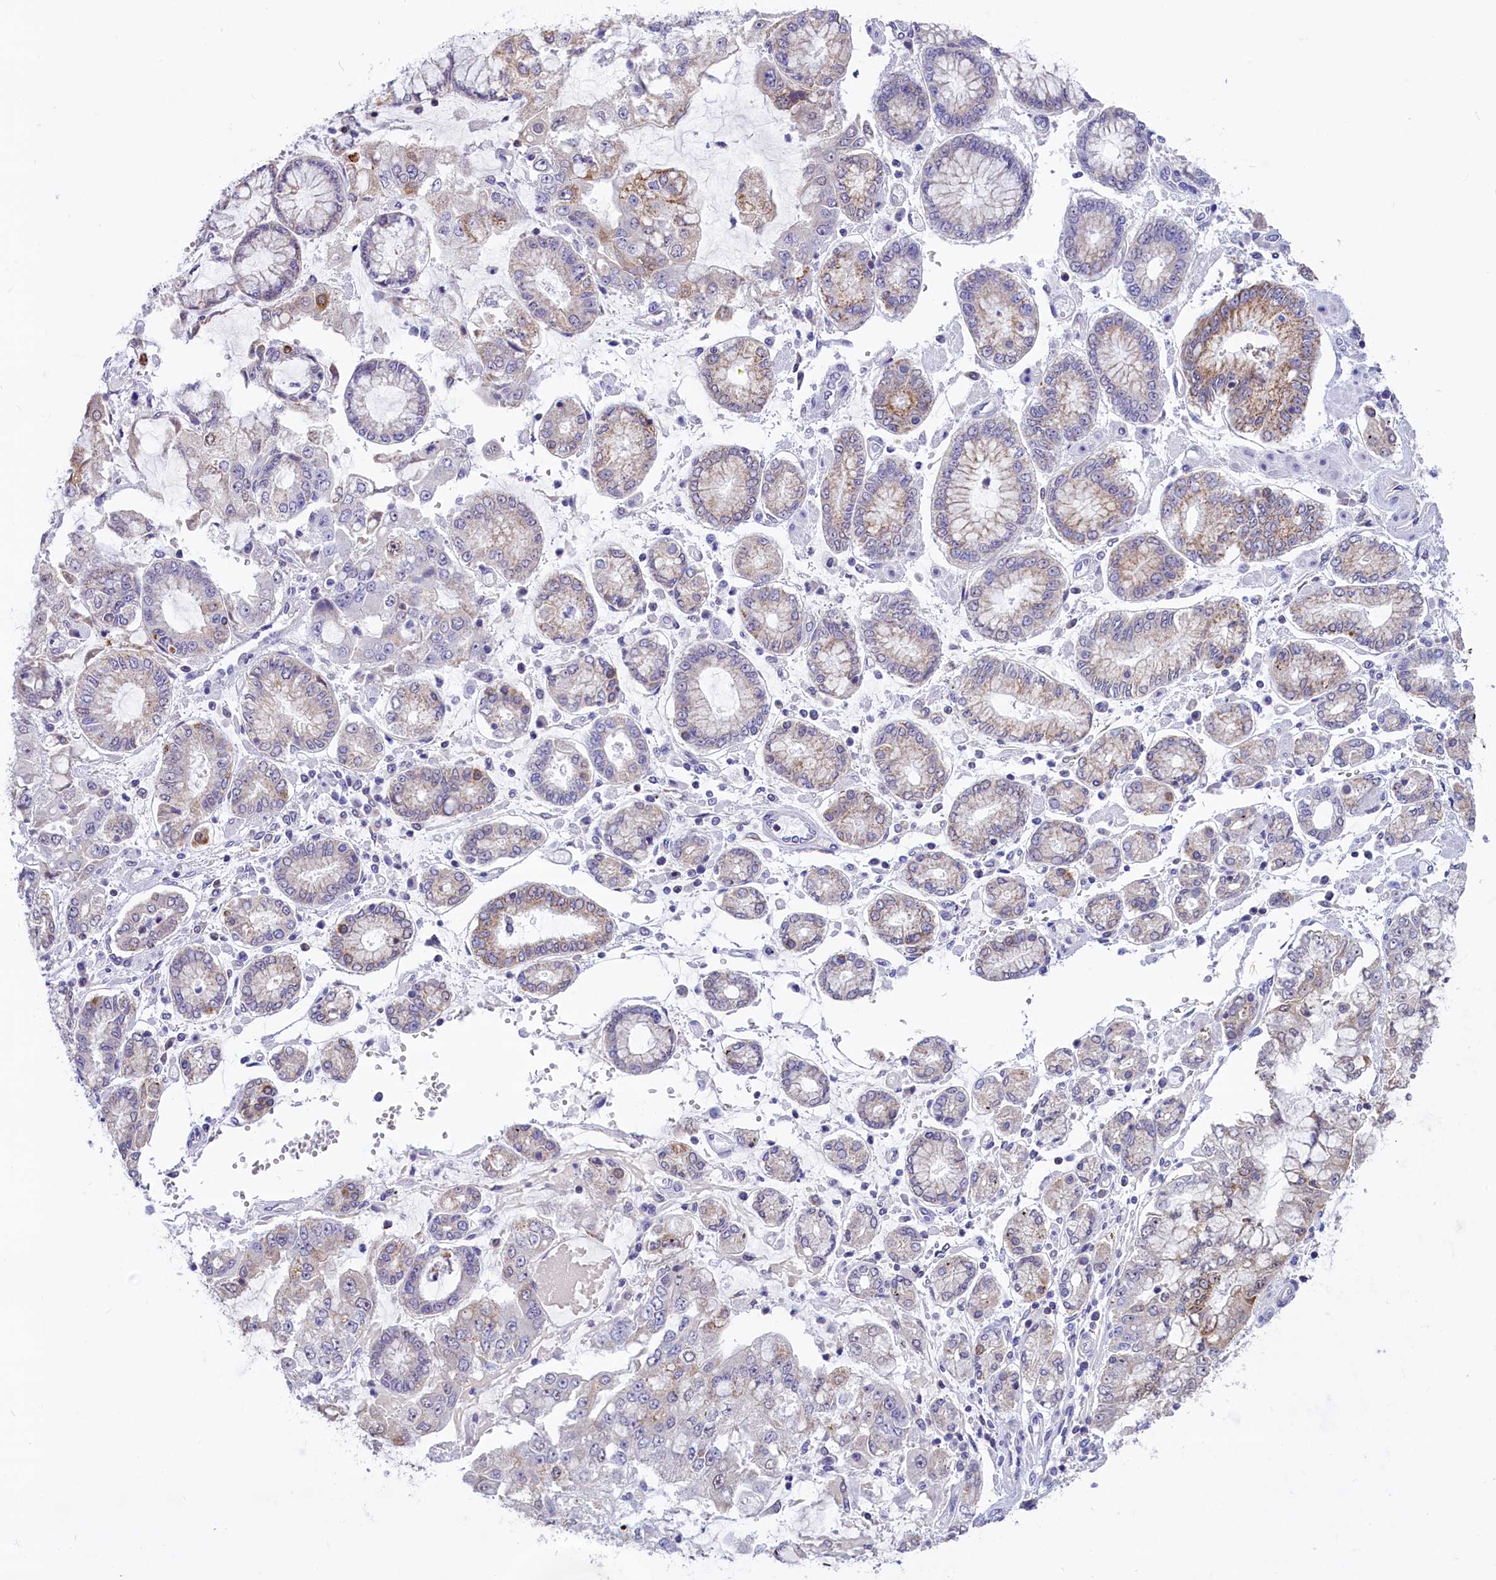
{"staining": {"intensity": "weak", "quantity": "<25%", "location": "cytoplasmic/membranous"}, "tissue": "stomach cancer", "cell_type": "Tumor cells", "image_type": "cancer", "snomed": [{"axis": "morphology", "description": "Adenocarcinoma, NOS"}, {"axis": "topography", "description": "Stomach"}], "caption": "Immunohistochemical staining of human adenocarcinoma (stomach) exhibits no significant positivity in tumor cells.", "gene": "ABAT", "patient": {"sex": "male", "age": 76}}